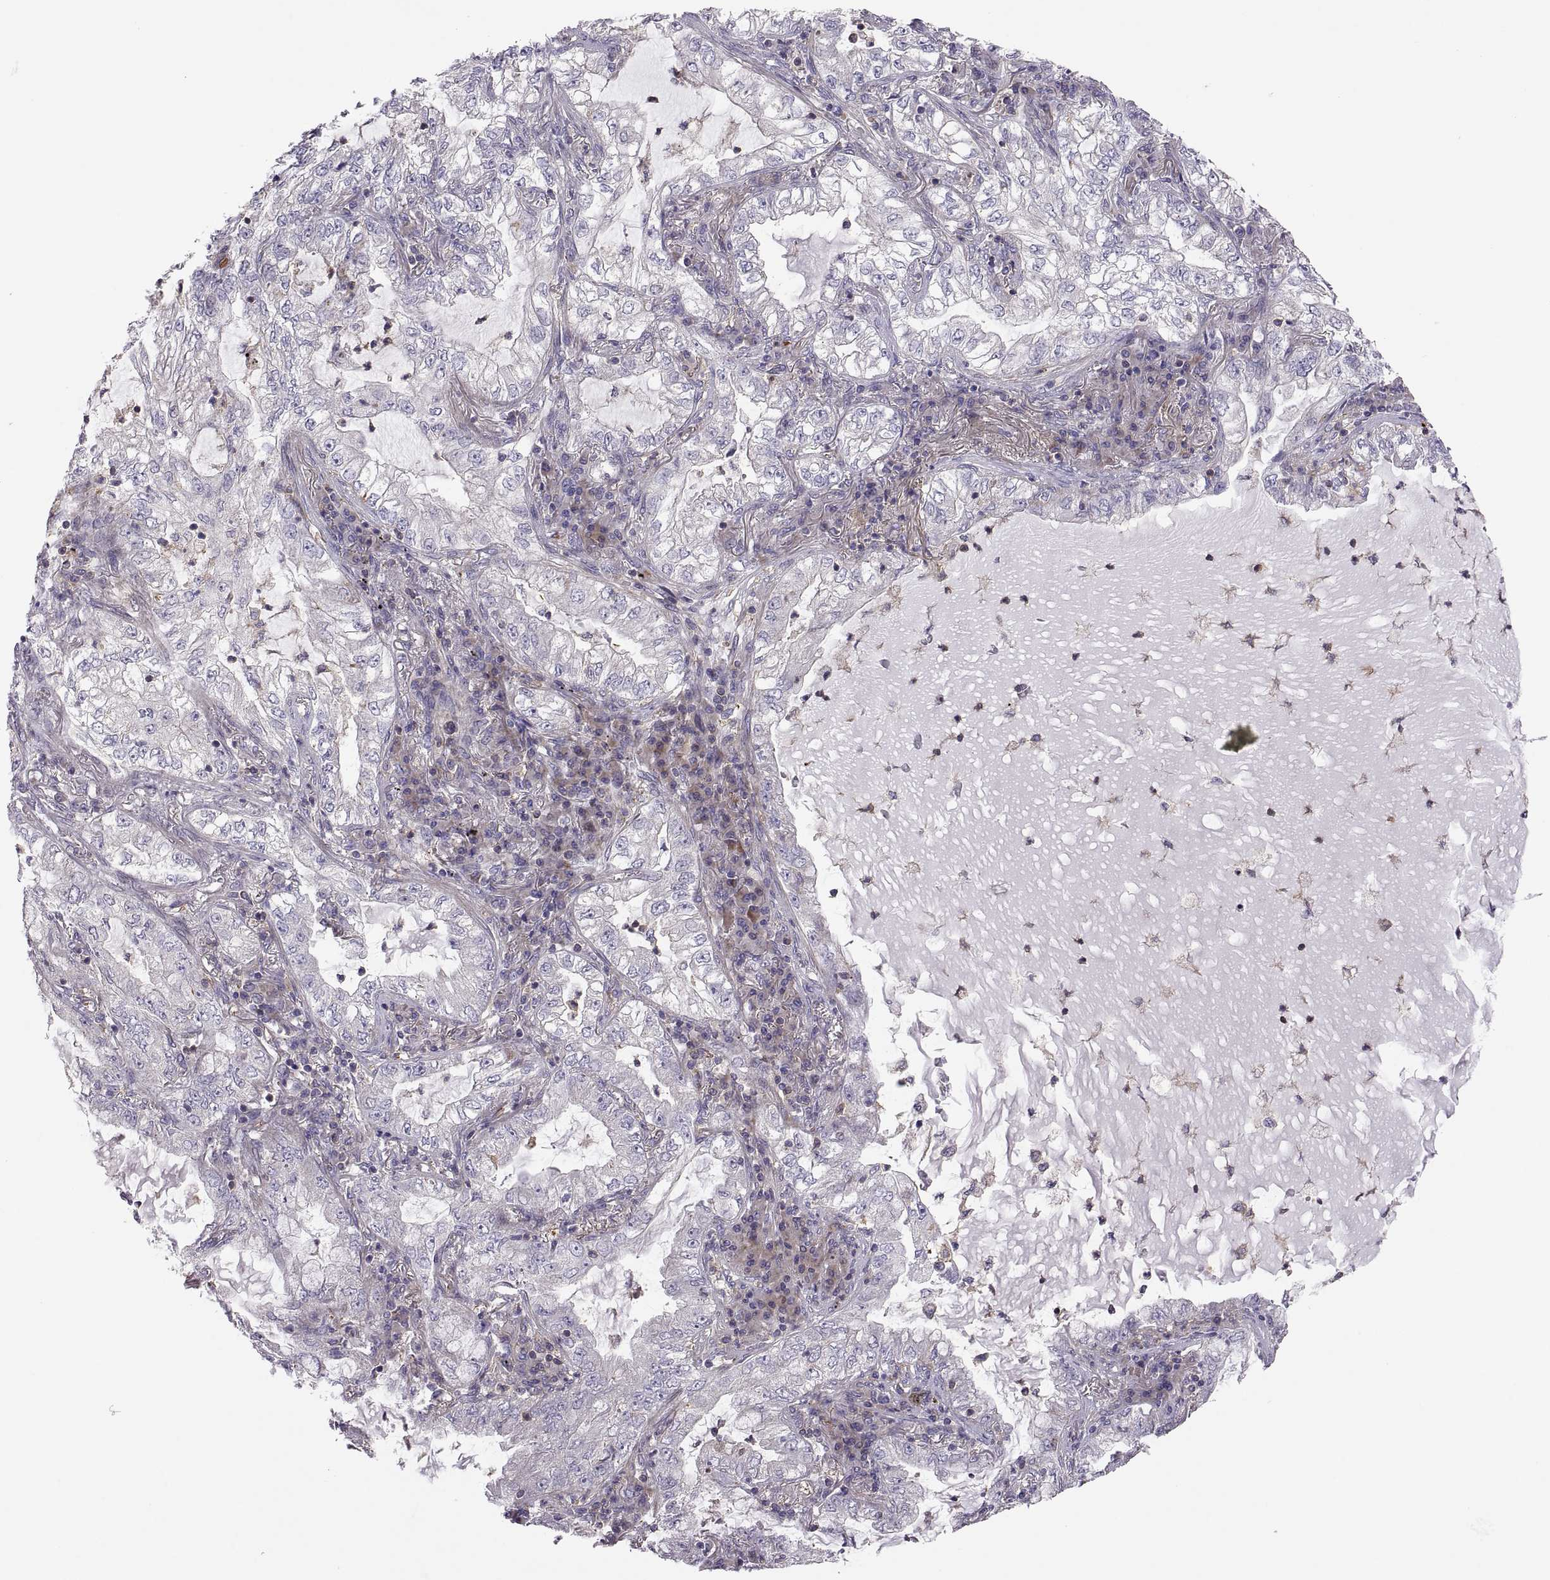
{"staining": {"intensity": "negative", "quantity": "none", "location": "none"}, "tissue": "lung cancer", "cell_type": "Tumor cells", "image_type": "cancer", "snomed": [{"axis": "morphology", "description": "Adenocarcinoma, NOS"}, {"axis": "topography", "description": "Lung"}], "caption": "Immunohistochemistry (IHC) photomicrograph of lung cancer (adenocarcinoma) stained for a protein (brown), which exhibits no positivity in tumor cells.", "gene": "SPATA32", "patient": {"sex": "female", "age": 73}}